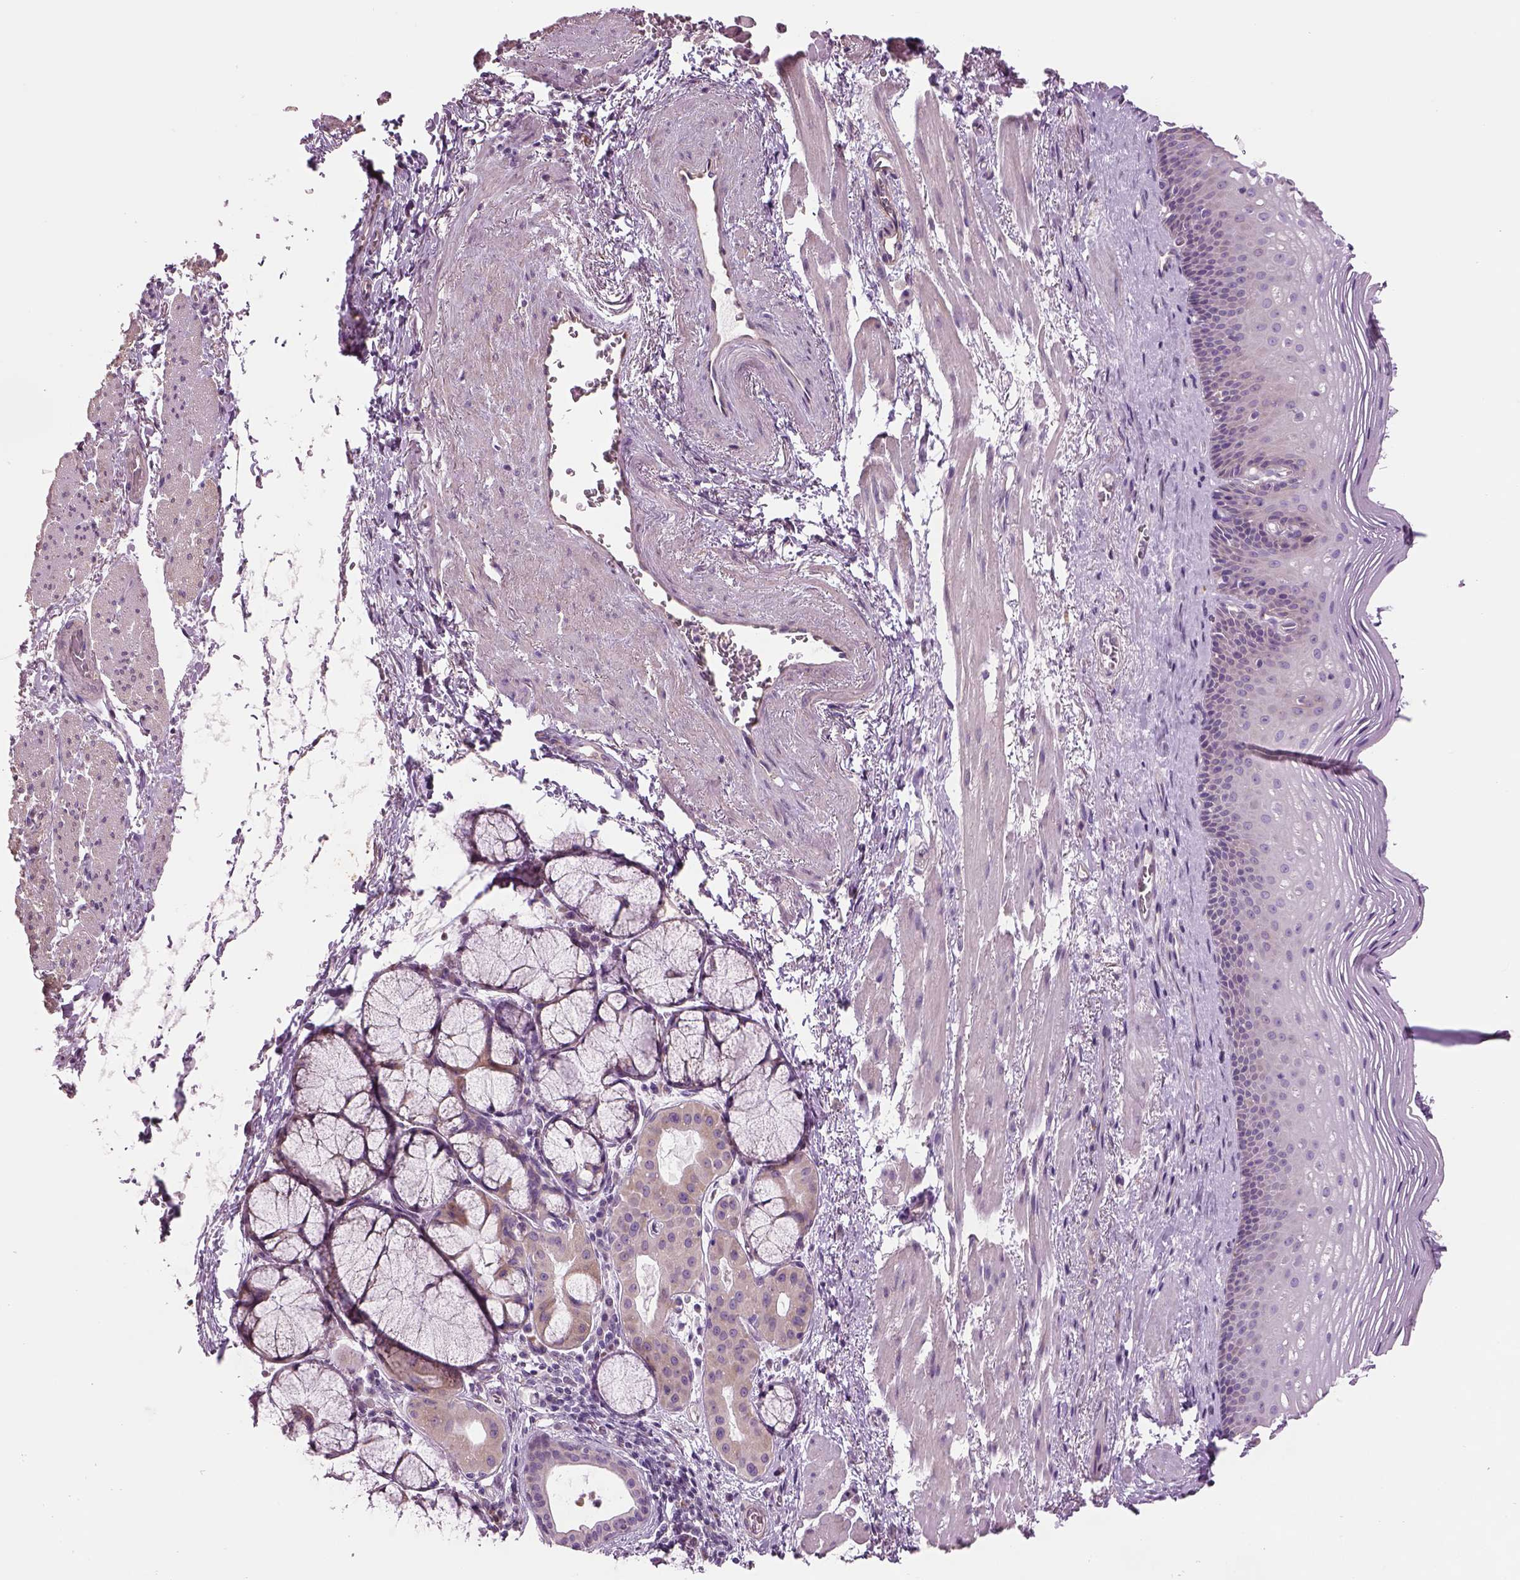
{"staining": {"intensity": "weak", "quantity": "<25%", "location": "cytoplasmic/membranous"}, "tissue": "esophagus", "cell_type": "Squamous epithelial cells", "image_type": "normal", "snomed": [{"axis": "morphology", "description": "Normal tissue, NOS"}, {"axis": "topography", "description": "Esophagus"}], "caption": "High magnification brightfield microscopy of unremarkable esophagus stained with DAB (brown) and counterstained with hematoxylin (blue): squamous epithelial cells show no significant staining. The staining is performed using DAB brown chromogen with nuclei counter-stained in using hematoxylin.", "gene": "IFT52", "patient": {"sex": "male", "age": 76}}